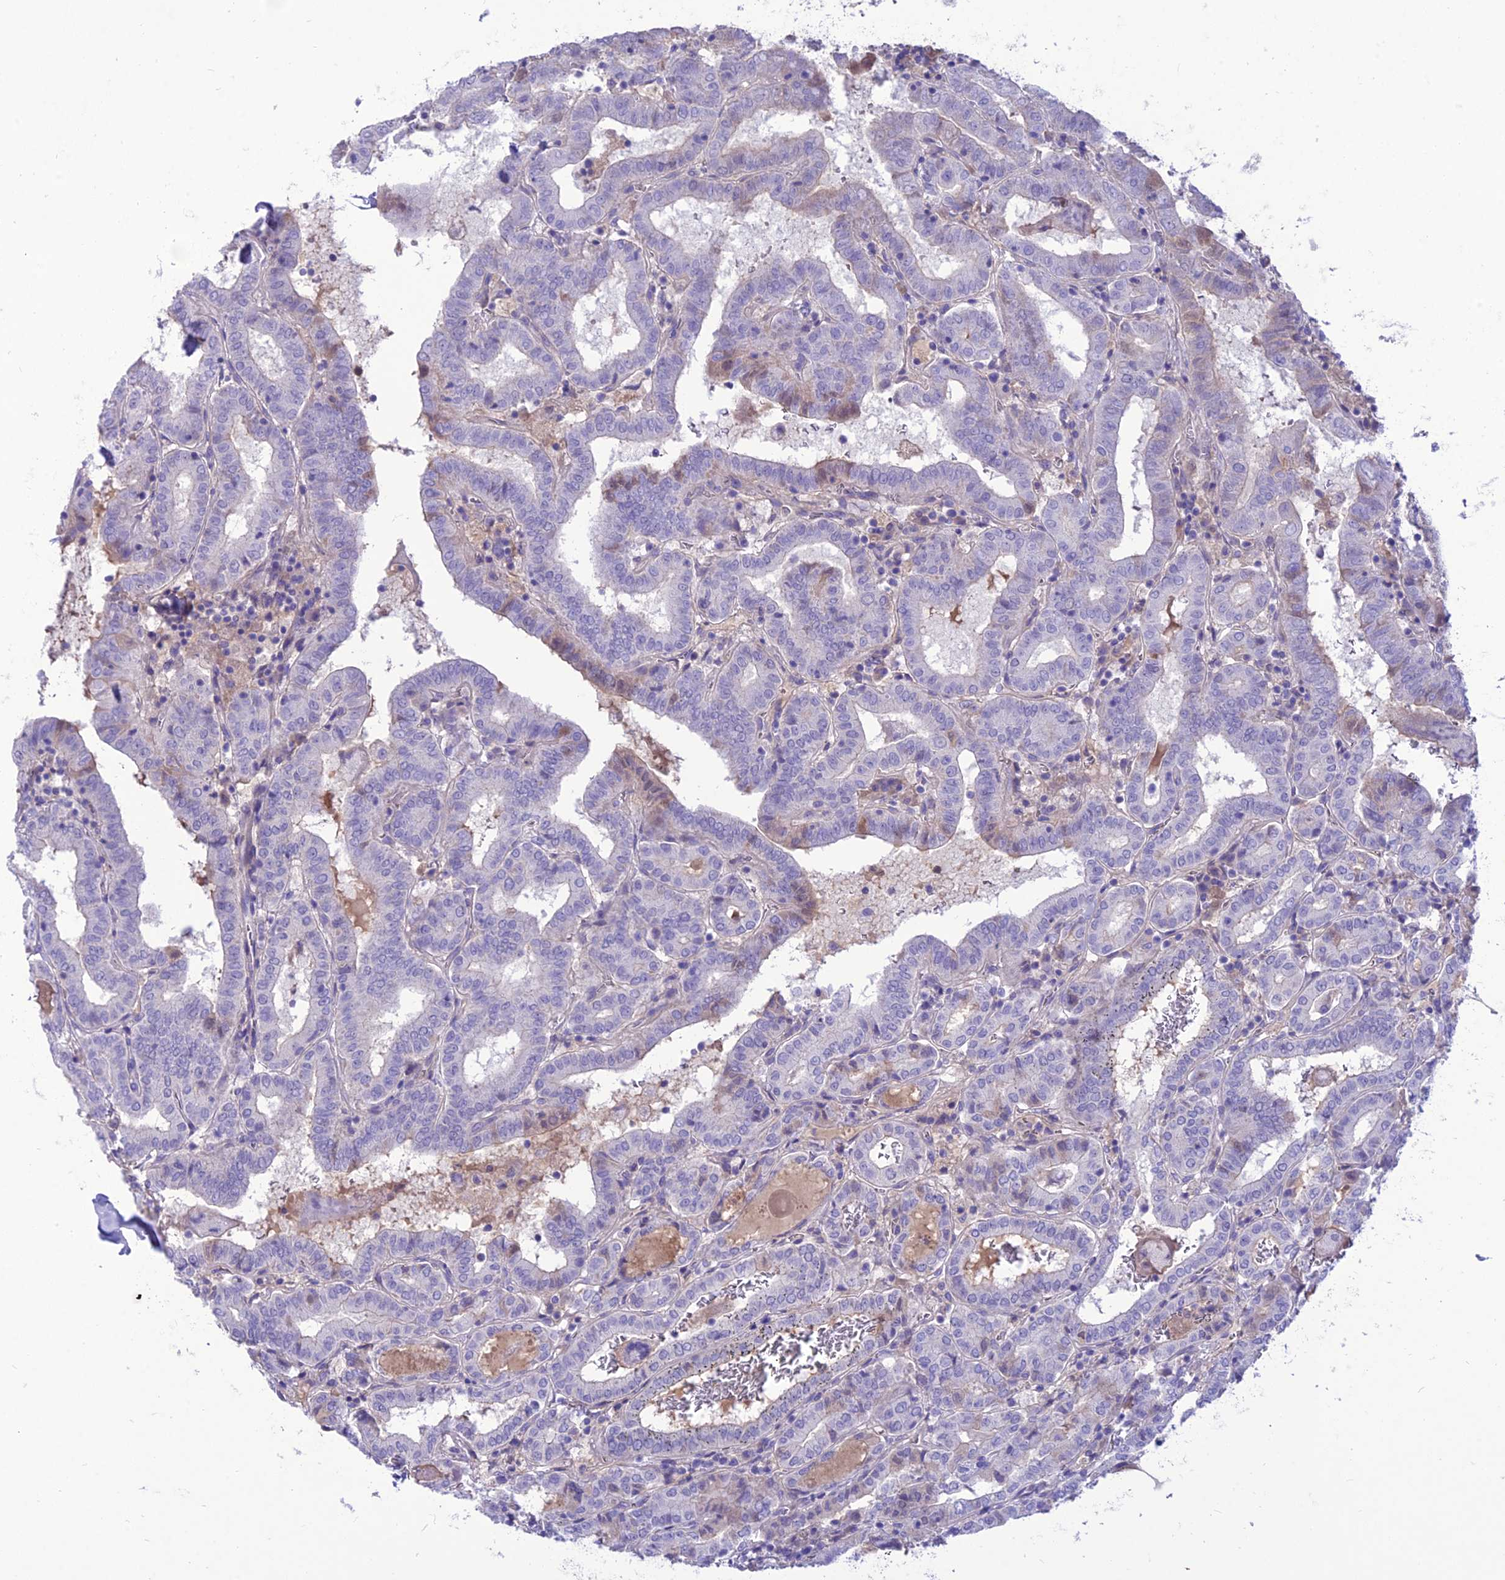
{"staining": {"intensity": "weak", "quantity": "<25%", "location": "cytoplasmic/membranous"}, "tissue": "thyroid cancer", "cell_type": "Tumor cells", "image_type": "cancer", "snomed": [{"axis": "morphology", "description": "Papillary adenocarcinoma, NOS"}, {"axis": "topography", "description": "Thyroid gland"}], "caption": "Tumor cells are negative for brown protein staining in papillary adenocarcinoma (thyroid).", "gene": "TEKT3", "patient": {"sex": "female", "age": 72}}